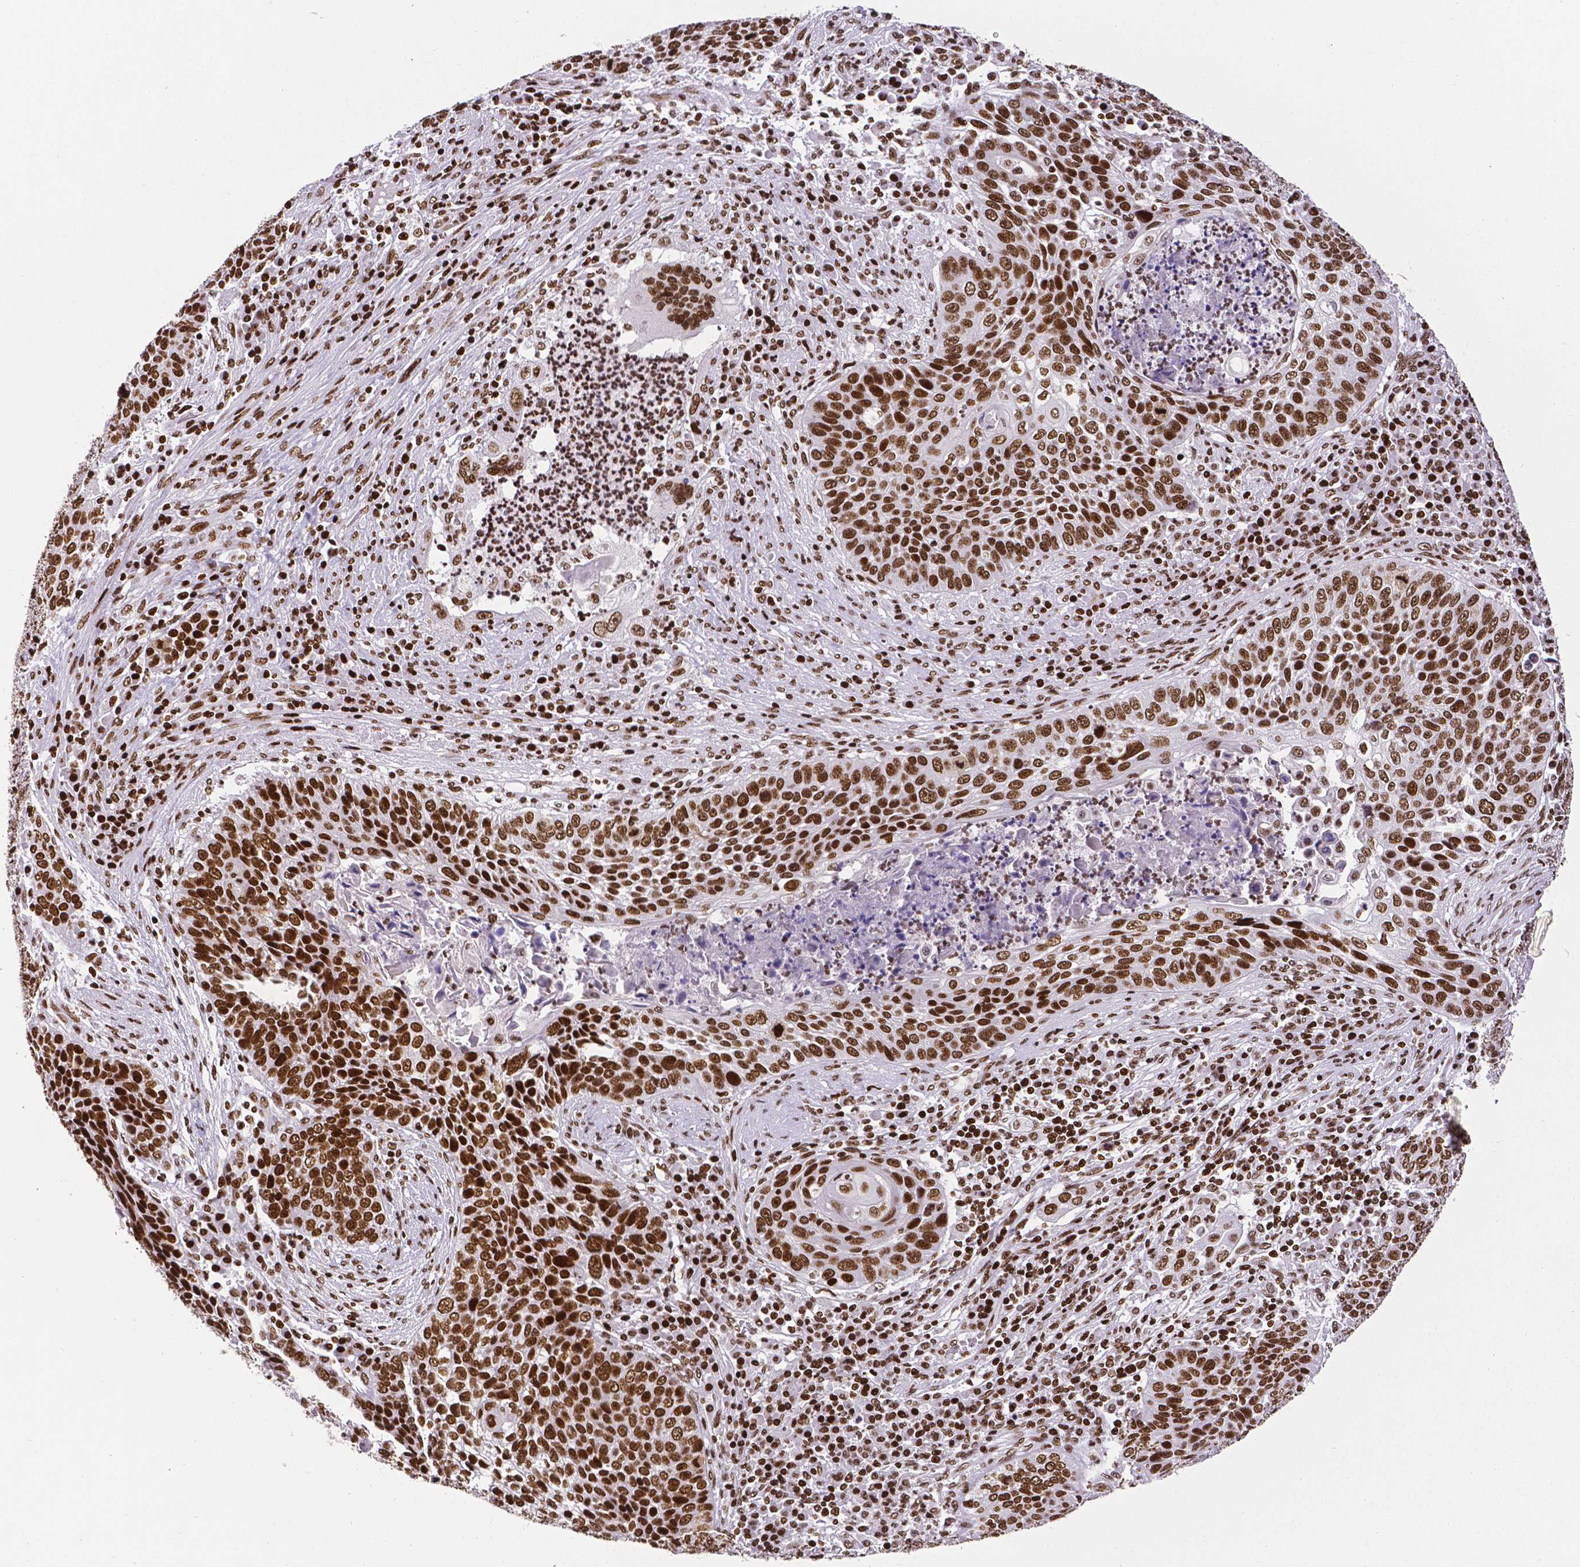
{"staining": {"intensity": "strong", "quantity": ">75%", "location": "nuclear"}, "tissue": "lung cancer", "cell_type": "Tumor cells", "image_type": "cancer", "snomed": [{"axis": "morphology", "description": "Squamous cell carcinoma, NOS"}, {"axis": "morphology", "description": "Squamous cell carcinoma, metastatic, NOS"}, {"axis": "topography", "description": "Lung"}, {"axis": "topography", "description": "Pleura, NOS"}], "caption": "Human lung cancer stained with a protein marker exhibits strong staining in tumor cells.", "gene": "CTCF", "patient": {"sex": "male", "age": 72}}